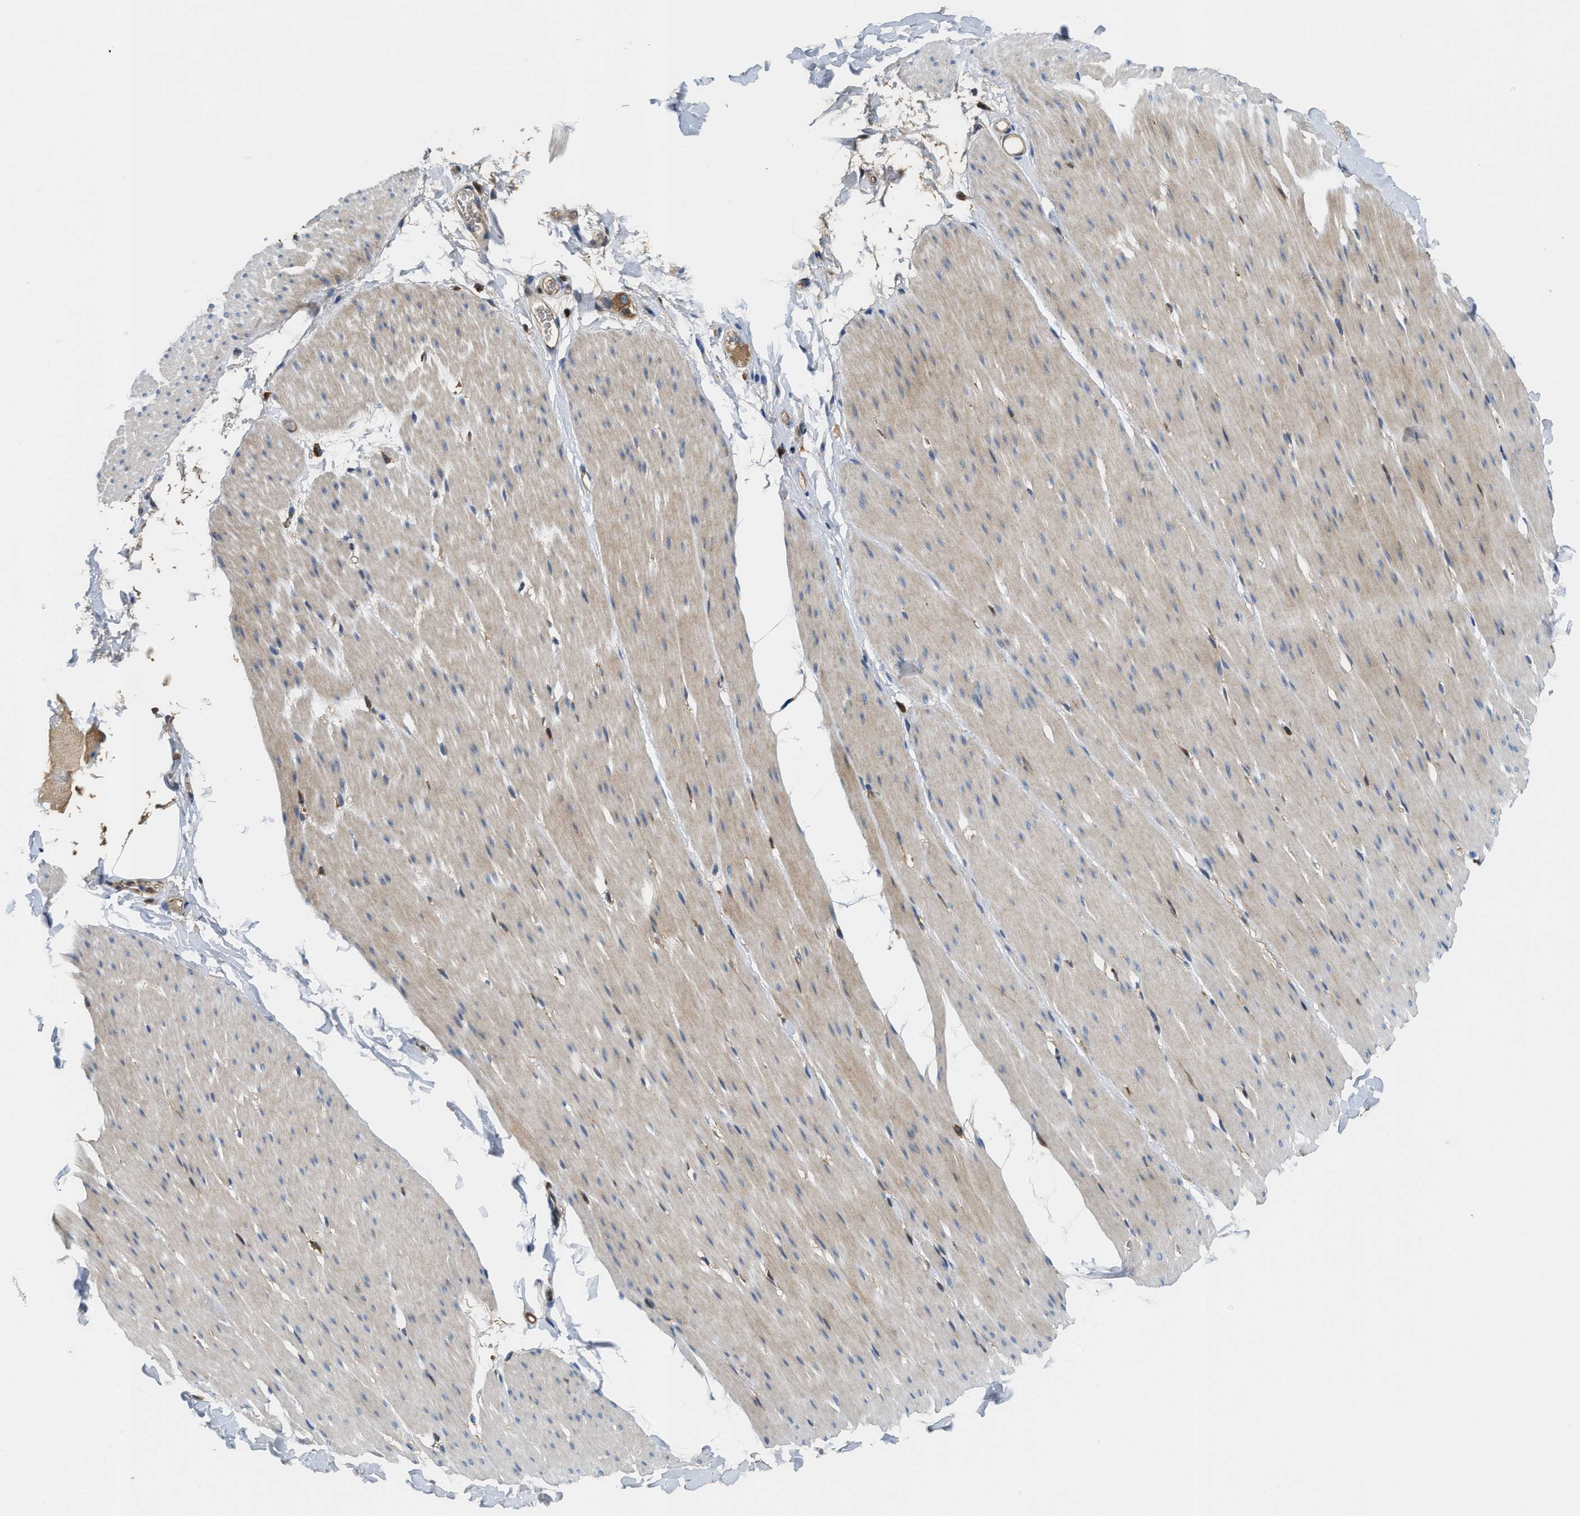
{"staining": {"intensity": "weak", "quantity": "<25%", "location": "cytoplasmic/membranous"}, "tissue": "smooth muscle", "cell_type": "Smooth muscle cells", "image_type": "normal", "snomed": [{"axis": "morphology", "description": "Normal tissue, NOS"}, {"axis": "topography", "description": "Smooth muscle"}, {"axis": "topography", "description": "Colon"}], "caption": "The image reveals no staining of smooth muscle cells in unremarkable smooth muscle.", "gene": "OSTF1", "patient": {"sex": "male", "age": 67}}